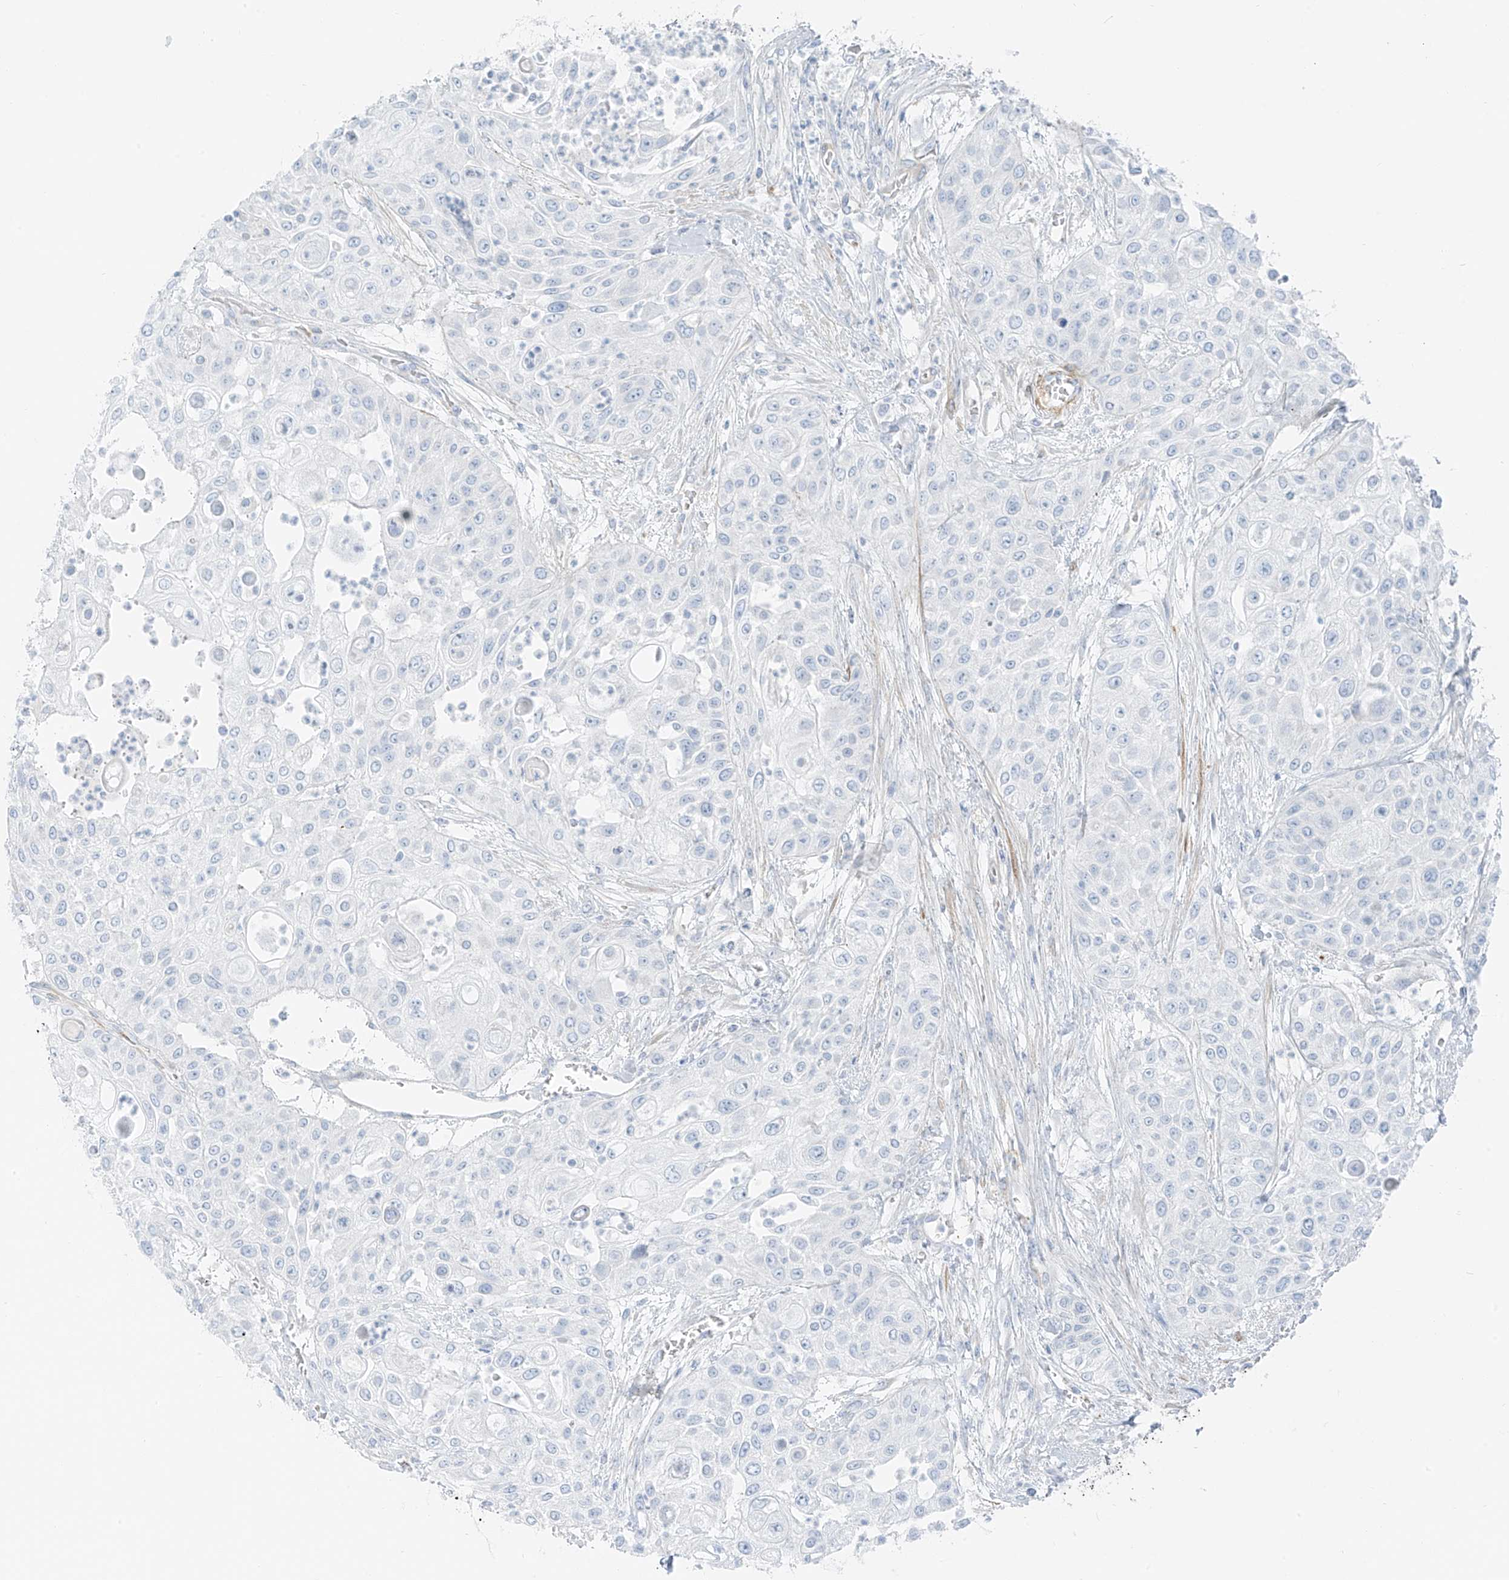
{"staining": {"intensity": "negative", "quantity": "none", "location": "none"}, "tissue": "urothelial cancer", "cell_type": "Tumor cells", "image_type": "cancer", "snomed": [{"axis": "morphology", "description": "Urothelial carcinoma, High grade"}, {"axis": "topography", "description": "Urinary bladder"}], "caption": "Tumor cells show no significant protein staining in urothelial carcinoma (high-grade).", "gene": "SMCP", "patient": {"sex": "female", "age": 79}}